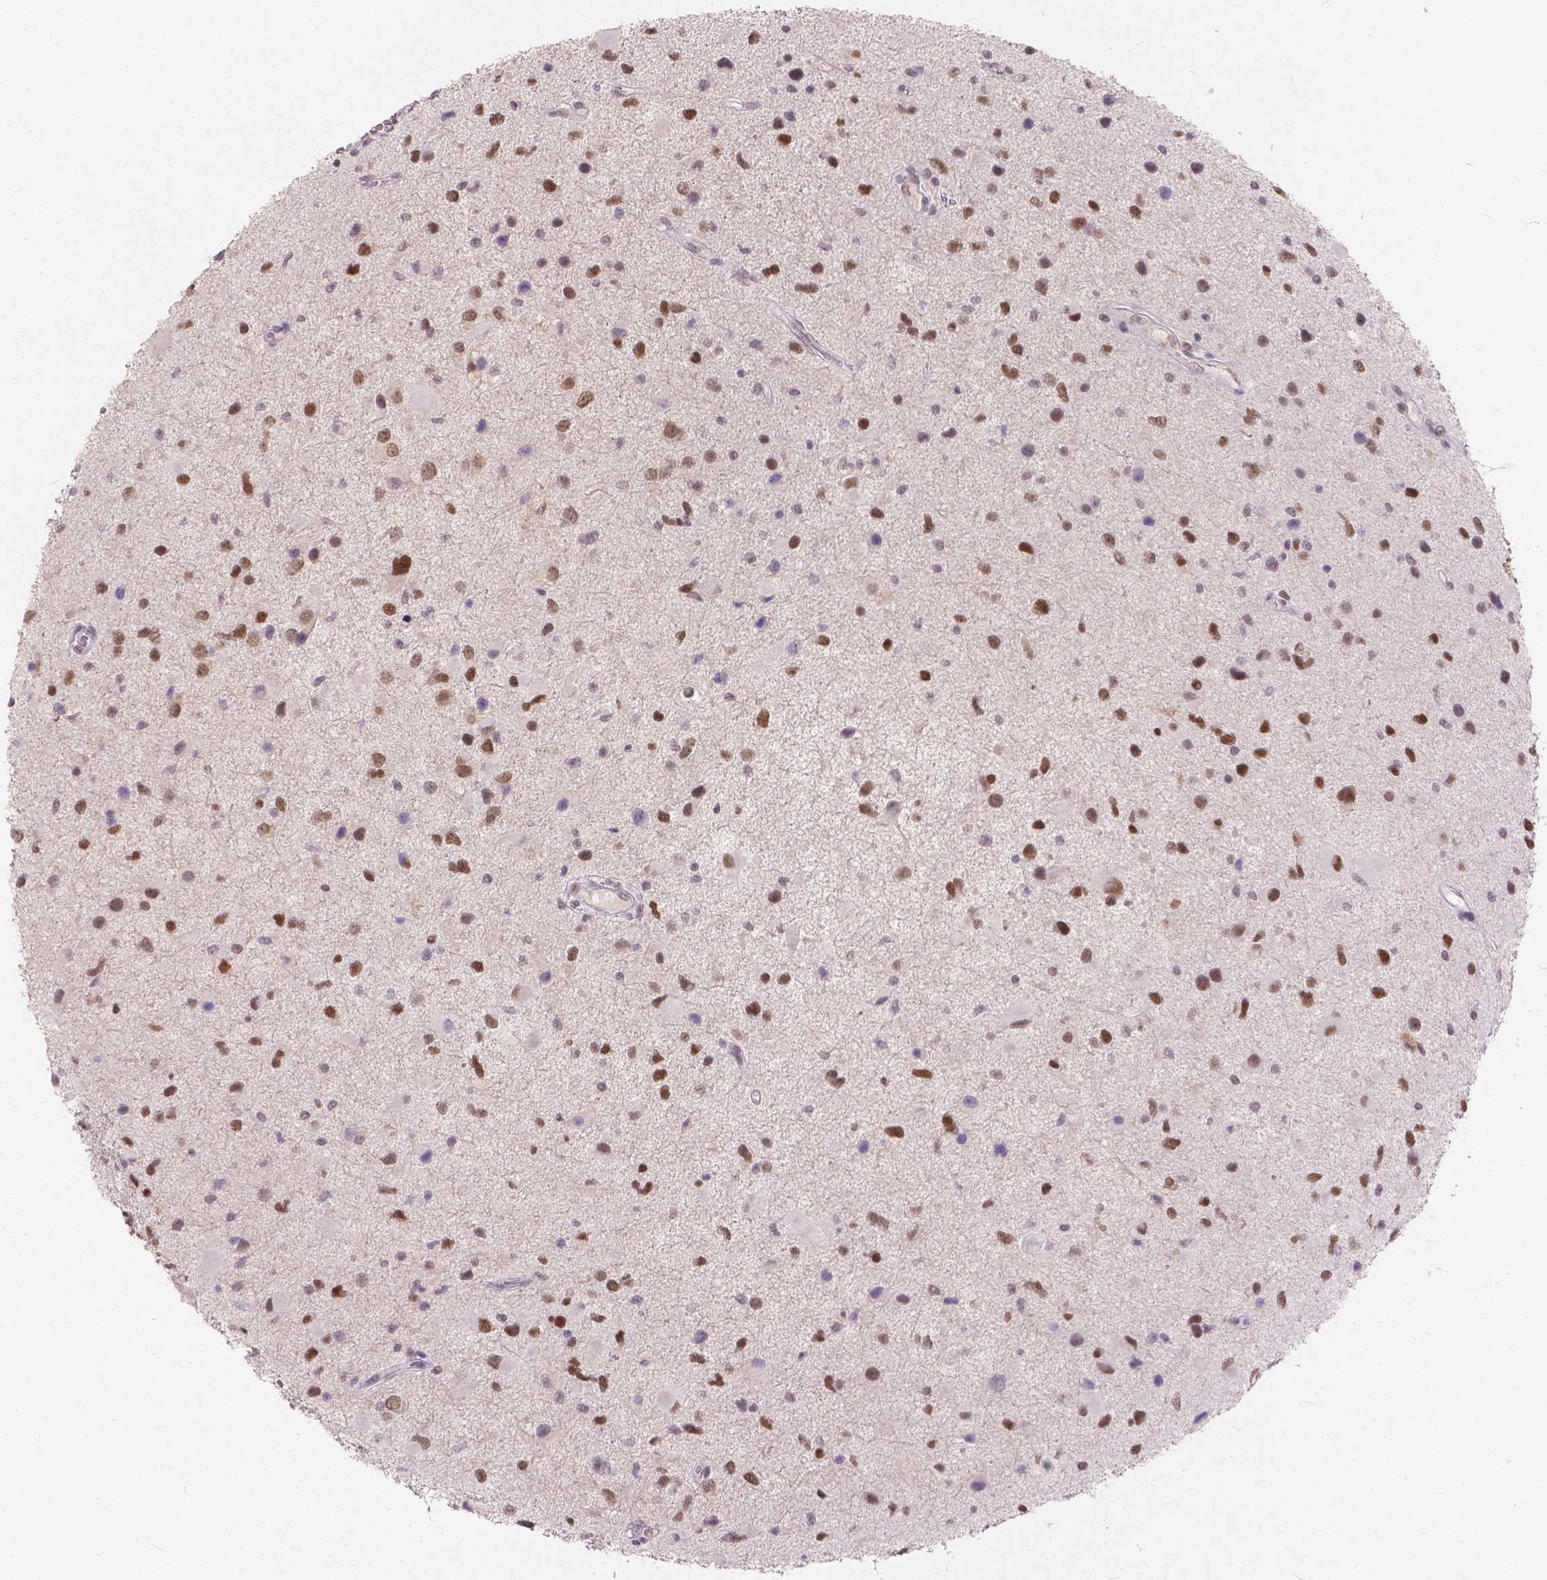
{"staining": {"intensity": "moderate", "quantity": ">75%", "location": "nuclear"}, "tissue": "glioma", "cell_type": "Tumor cells", "image_type": "cancer", "snomed": [{"axis": "morphology", "description": "Glioma, malignant, Low grade"}, {"axis": "topography", "description": "Brain"}], "caption": "Protein expression analysis of malignant glioma (low-grade) exhibits moderate nuclear staining in approximately >75% of tumor cells.", "gene": "FAM53A", "patient": {"sex": "female", "age": 32}}